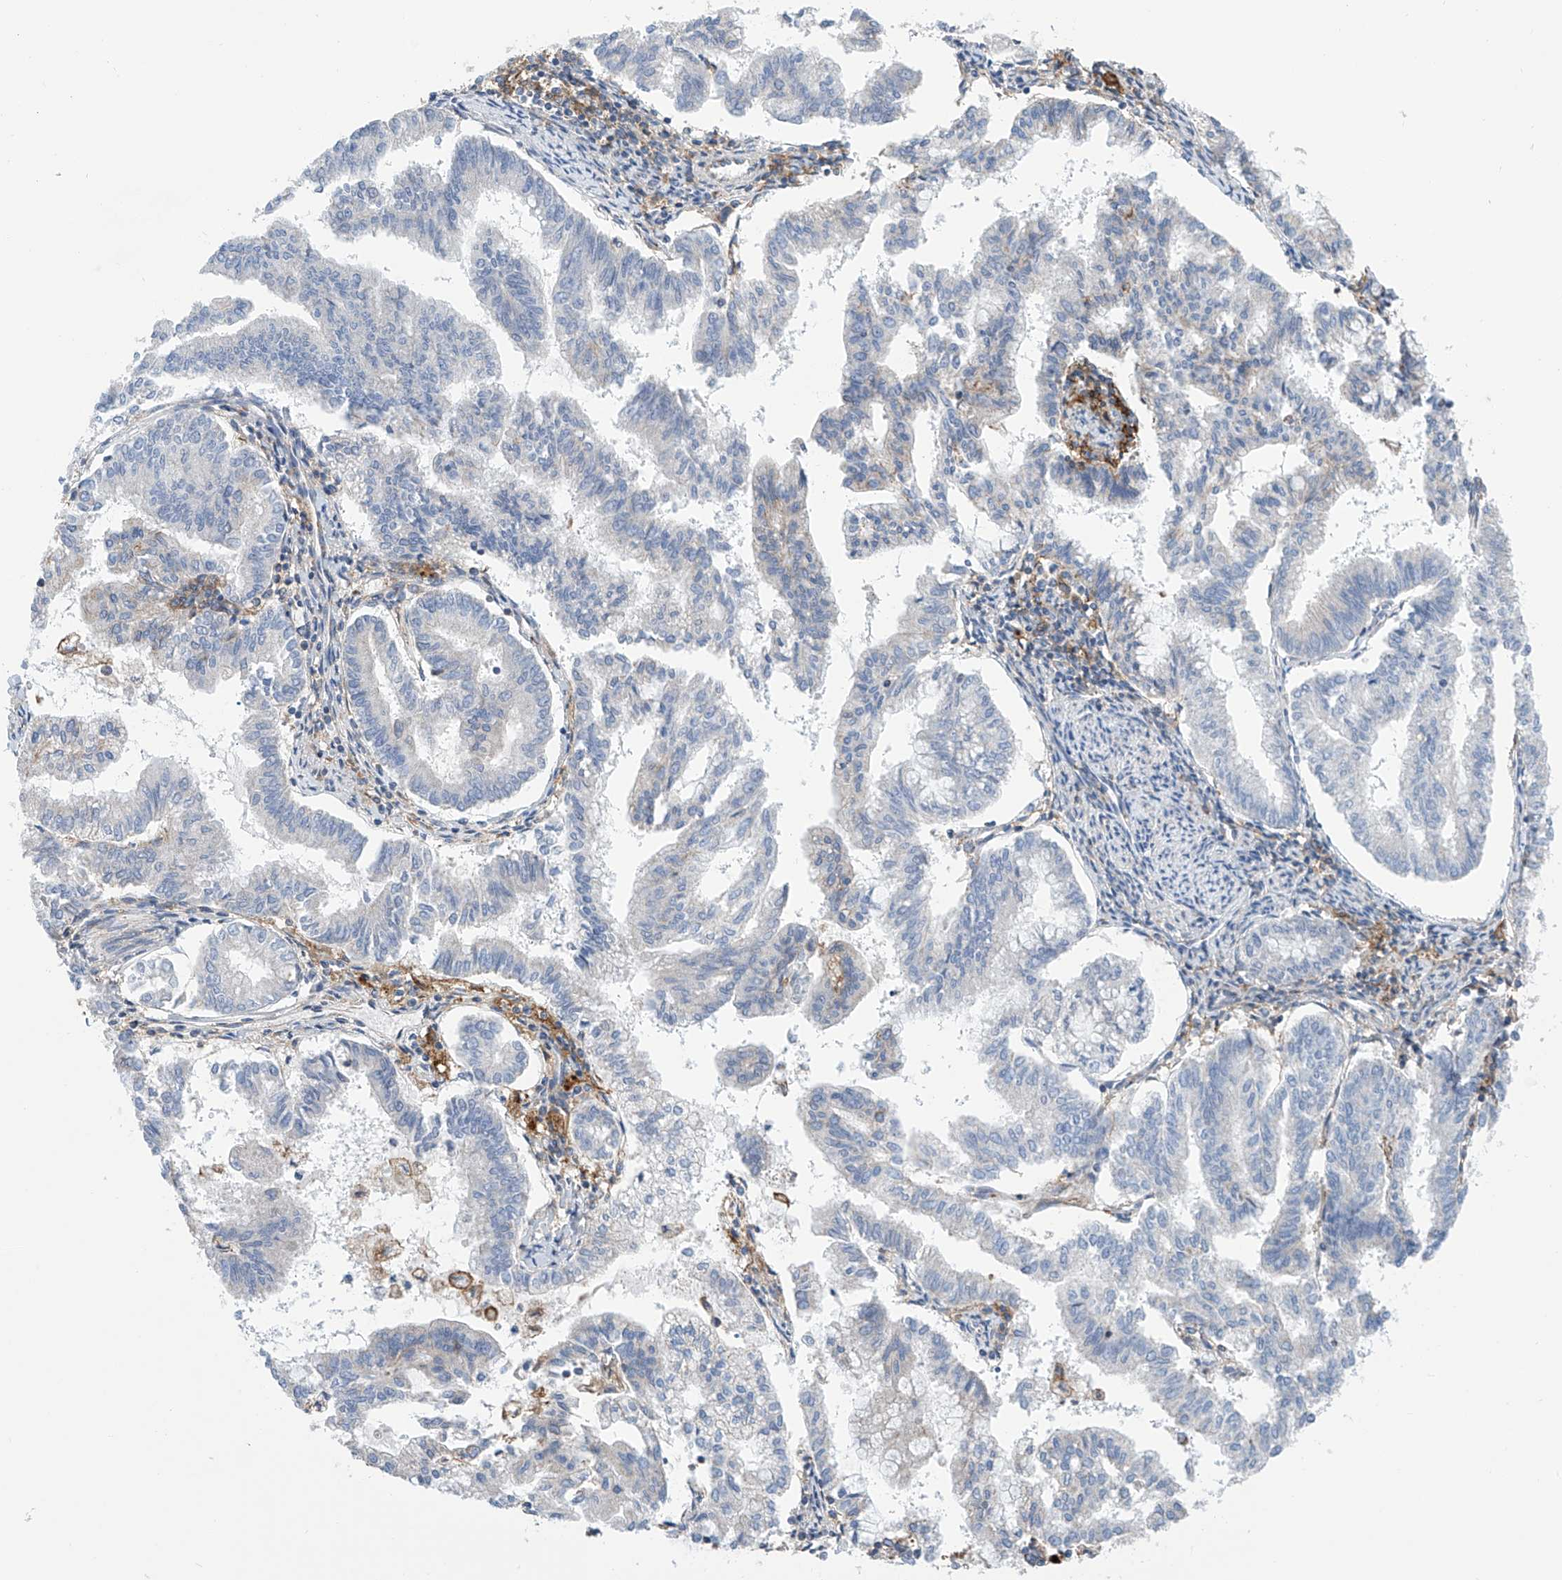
{"staining": {"intensity": "negative", "quantity": "none", "location": "none"}, "tissue": "endometrial cancer", "cell_type": "Tumor cells", "image_type": "cancer", "snomed": [{"axis": "morphology", "description": "Adenocarcinoma, NOS"}, {"axis": "topography", "description": "Endometrium"}], "caption": "A high-resolution micrograph shows immunohistochemistry (IHC) staining of endometrial cancer, which demonstrates no significant staining in tumor cells.", "gene": "P2RX7", "patient": {"sex": "female", "age": 79}}